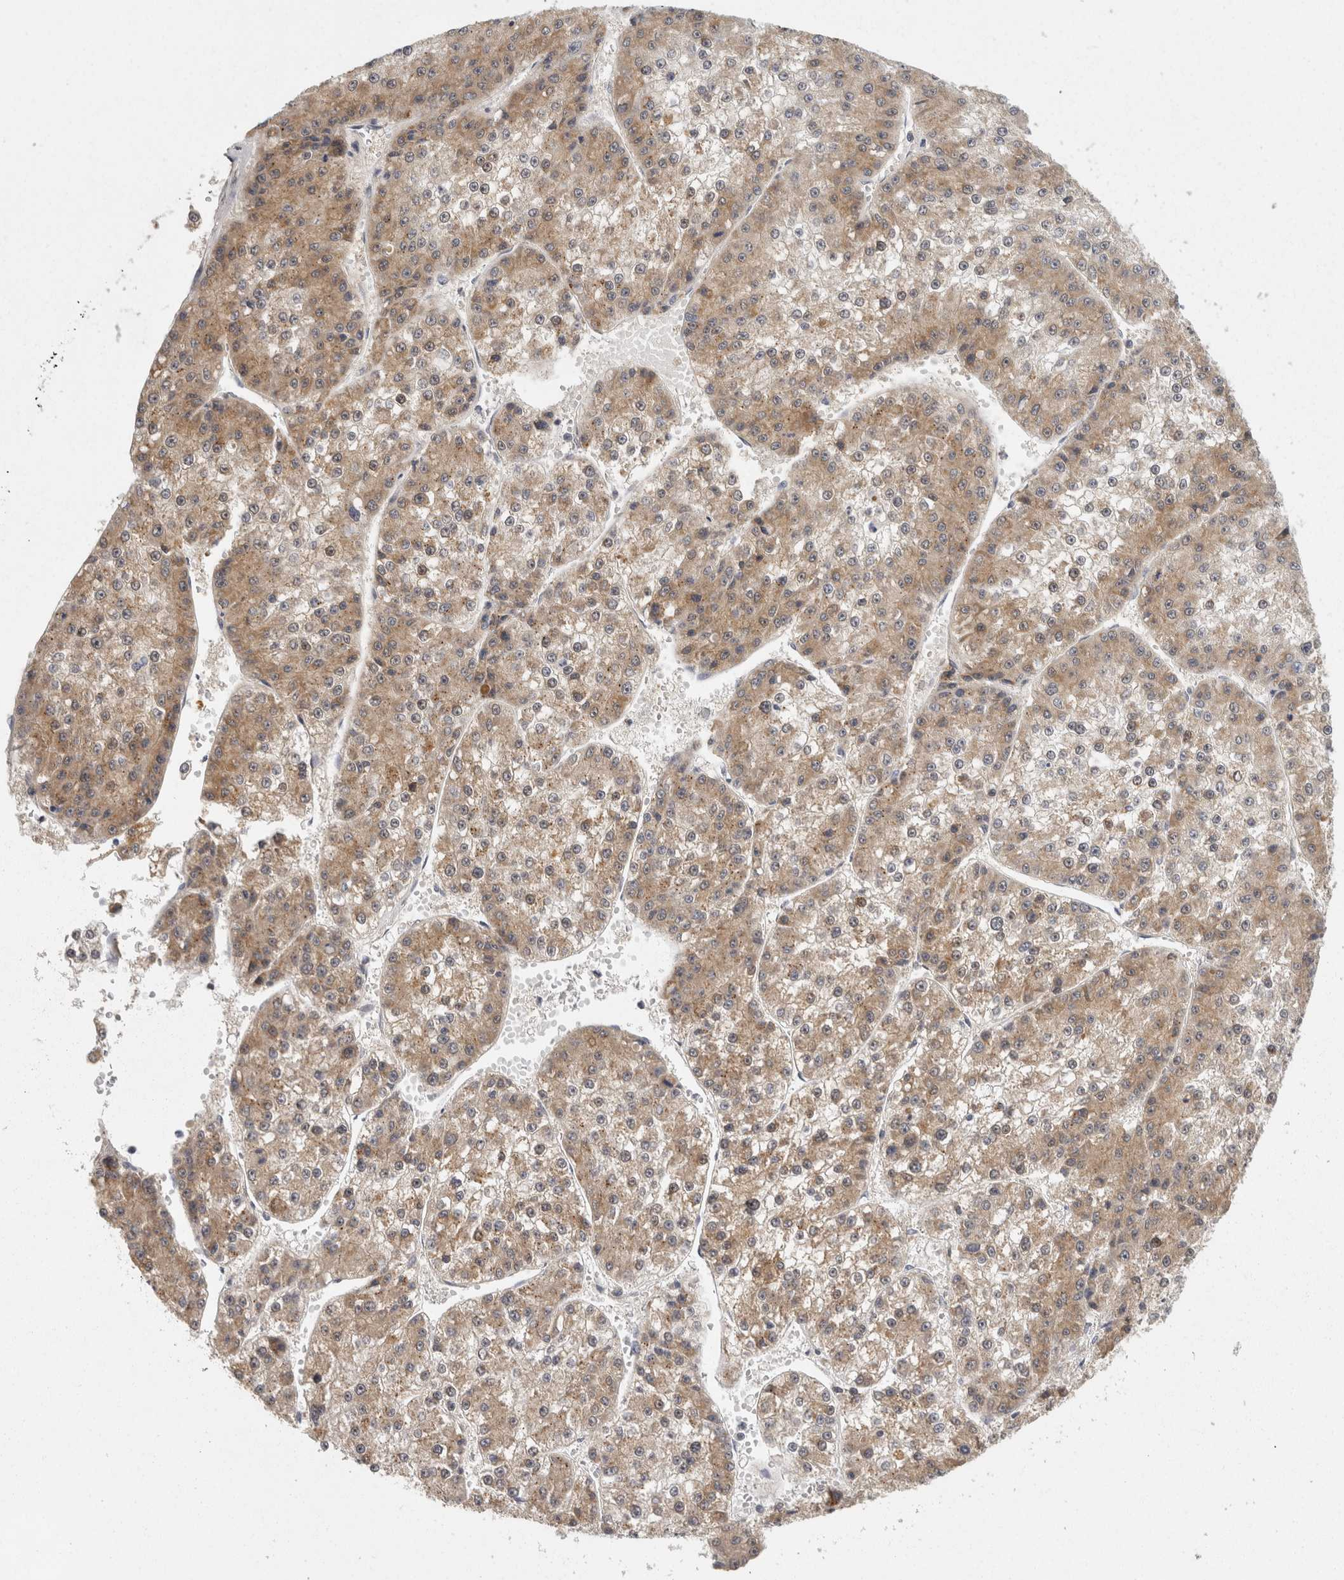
{"staining": {"intensity": "moderate", "quantity": ">75%", "location": "cytoplasmic/membranous"}, "tissue": "liver cancer", "cell_type": "Tumor cells", "image_type": "cancer", "snomed": [{"axis": "morphology", "description": "Carcinoma, Hepatocellular, NOS"}, {"axis": "topography", "description": "Liver"}], "caption": "Protein staining exhibits moderate cytoplasmic/membranous staining in approximately >75% of tumor cells in liver cancer.", "gene": "ACAT2", "patient": {"sex": "female", "age": 73}}